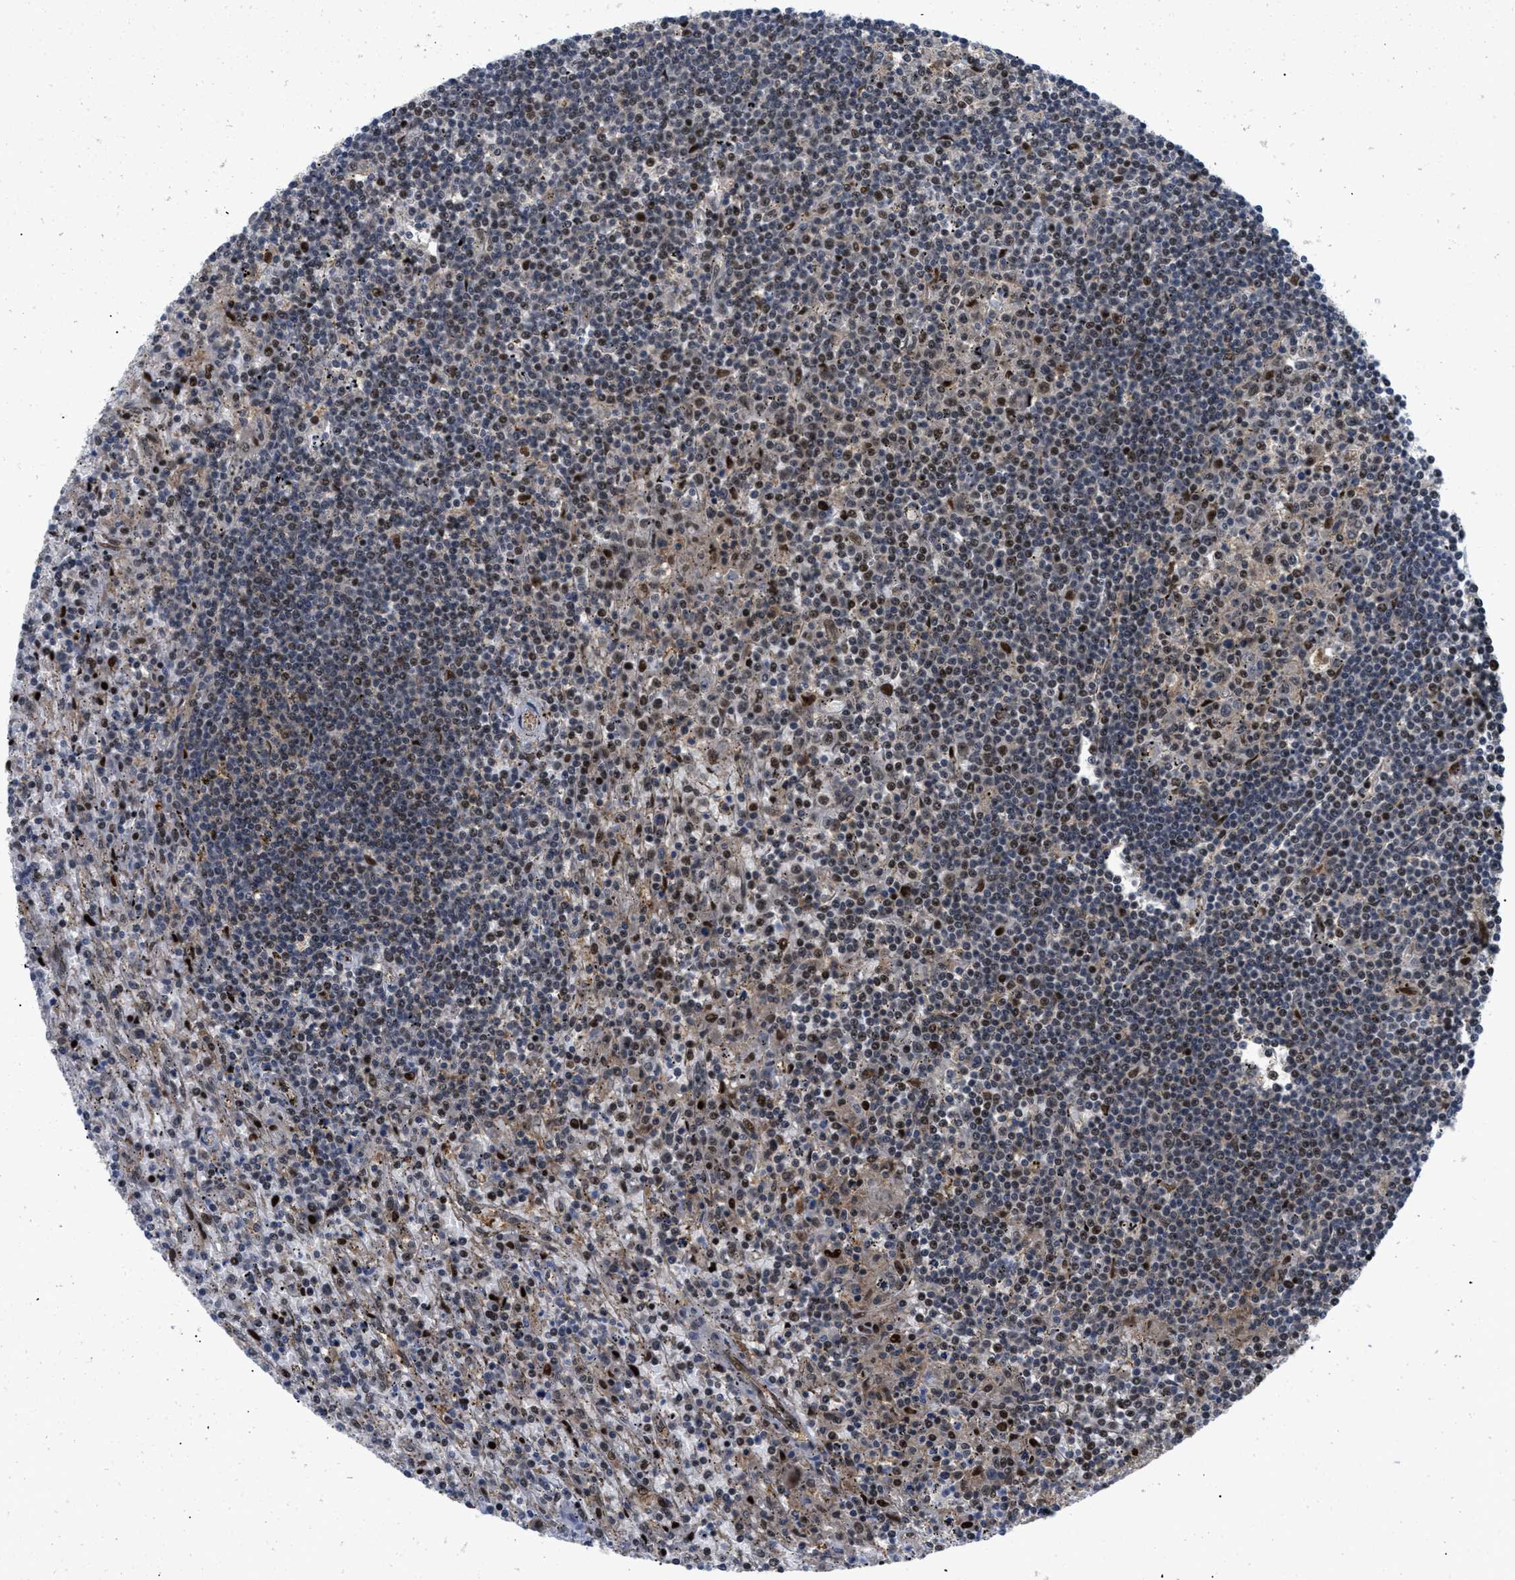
{"staining": {"intensity": "moderate", "quantity": "25%-75%", "location": "nuclear"}, "tissue": "lymphoma", "cell_type": "Tumor cells", "image_type": "cancer", "snomed": [{"axis": "morphology", "description": "Malignant lymphoma, non-Hodgkin's type, Low grade"}, {"axis": "topography", "description": "Spleen"}], "caption": "Protein staining by immunohistochemistry shows moderate nuclear expression in about 25%-75% of tumor cells in lymphoma. (DAB IHC, brown staining for protein, blue staining for nuclei).", "gene": "SLC29A2", "patient": {"sex": "male", "age": 76}}